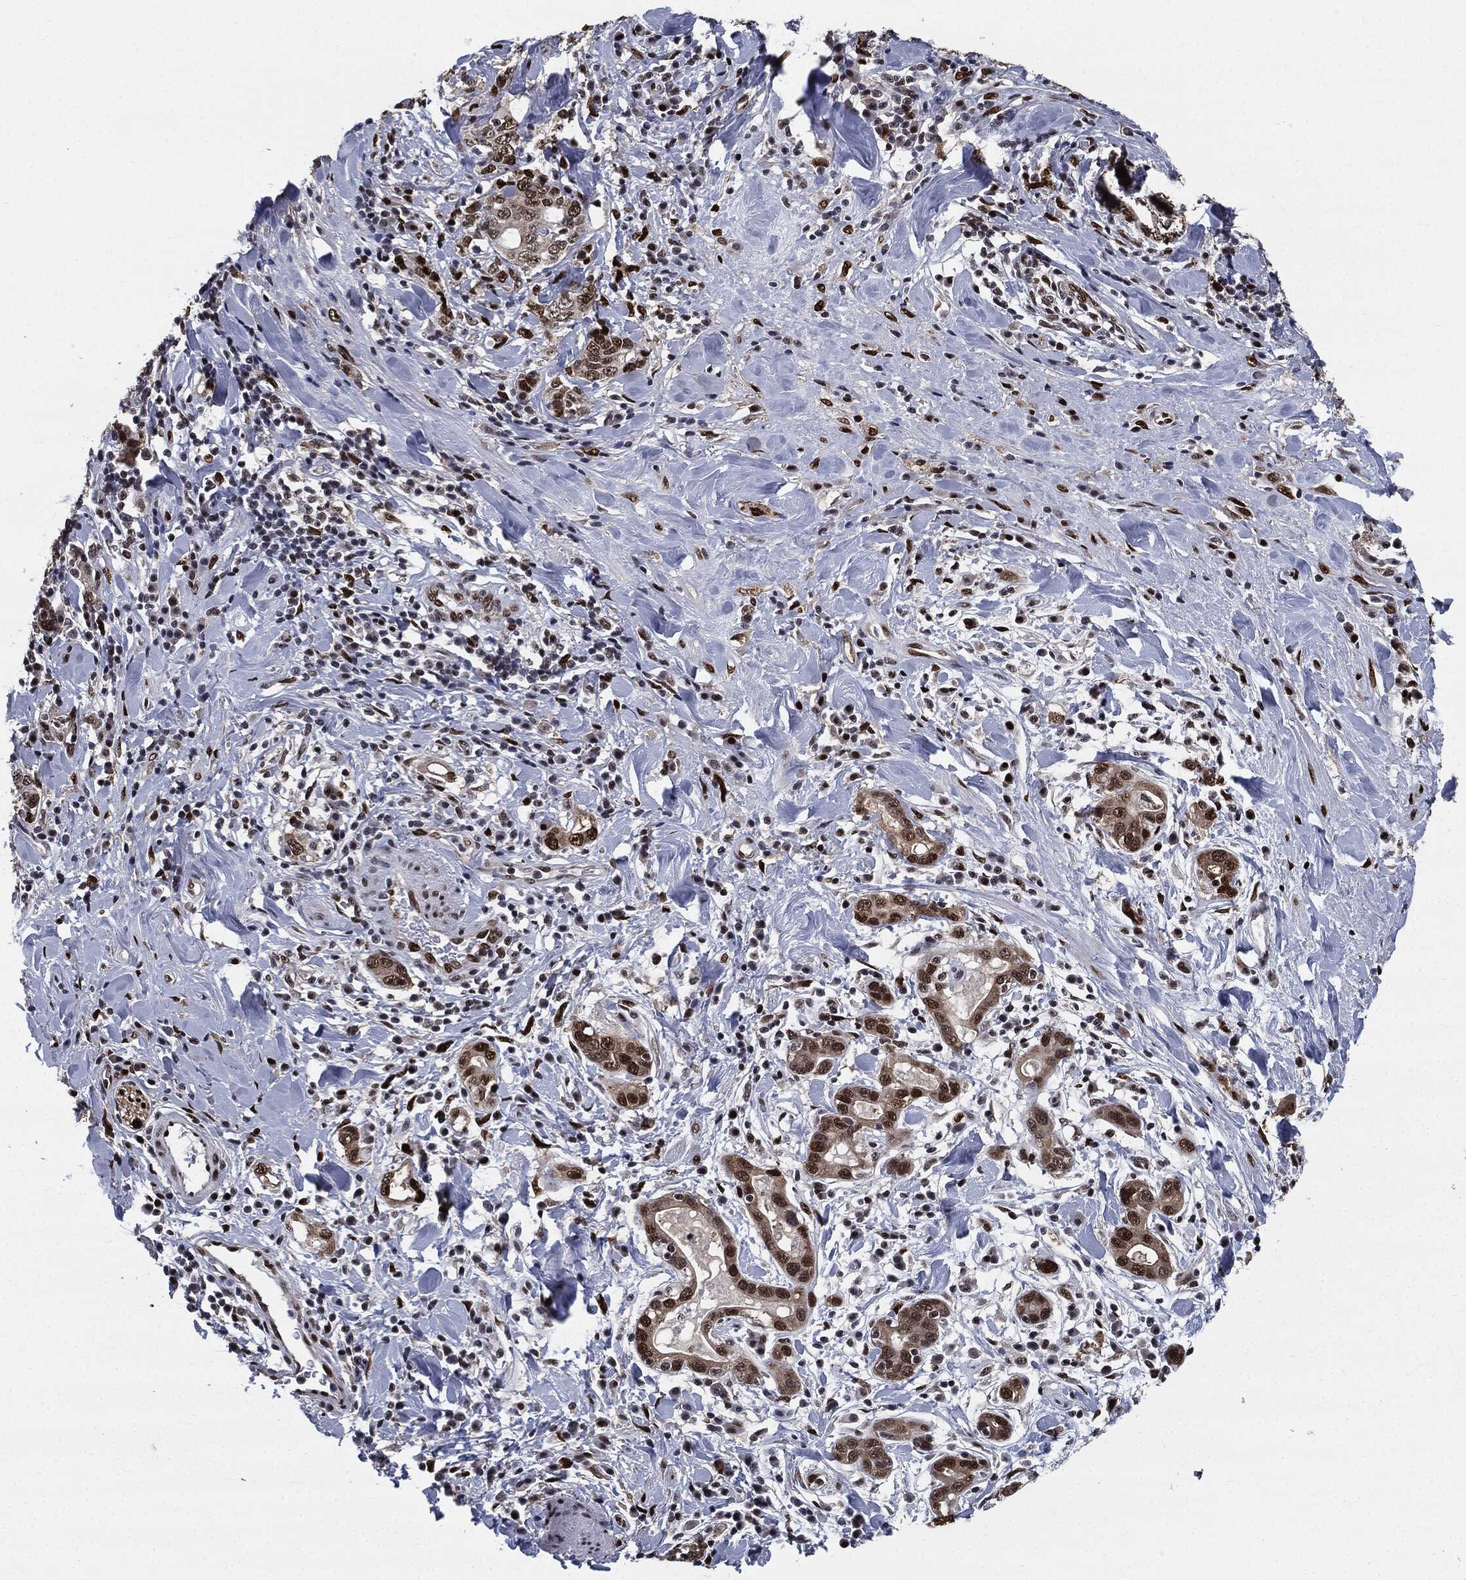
{"staining": {"intensity": "strong", "quantity": "25%-75%", "location": "nuclear"}, "tissue": "stomach cancer", "cell_type": "Tumor cells", "image_type": "cancer", "snomed": [{"axis": "morphology", "description": "Adenocarcinoma, NOS"}, {"axis": "topography", "description": "Stomach"}], "caption": "Human stomach adenocarcinoma stained with a protein marker exhibits strong staining in tumor cells.", "gene": "JUN", "patient": {"sex": "male", "age": 79}}